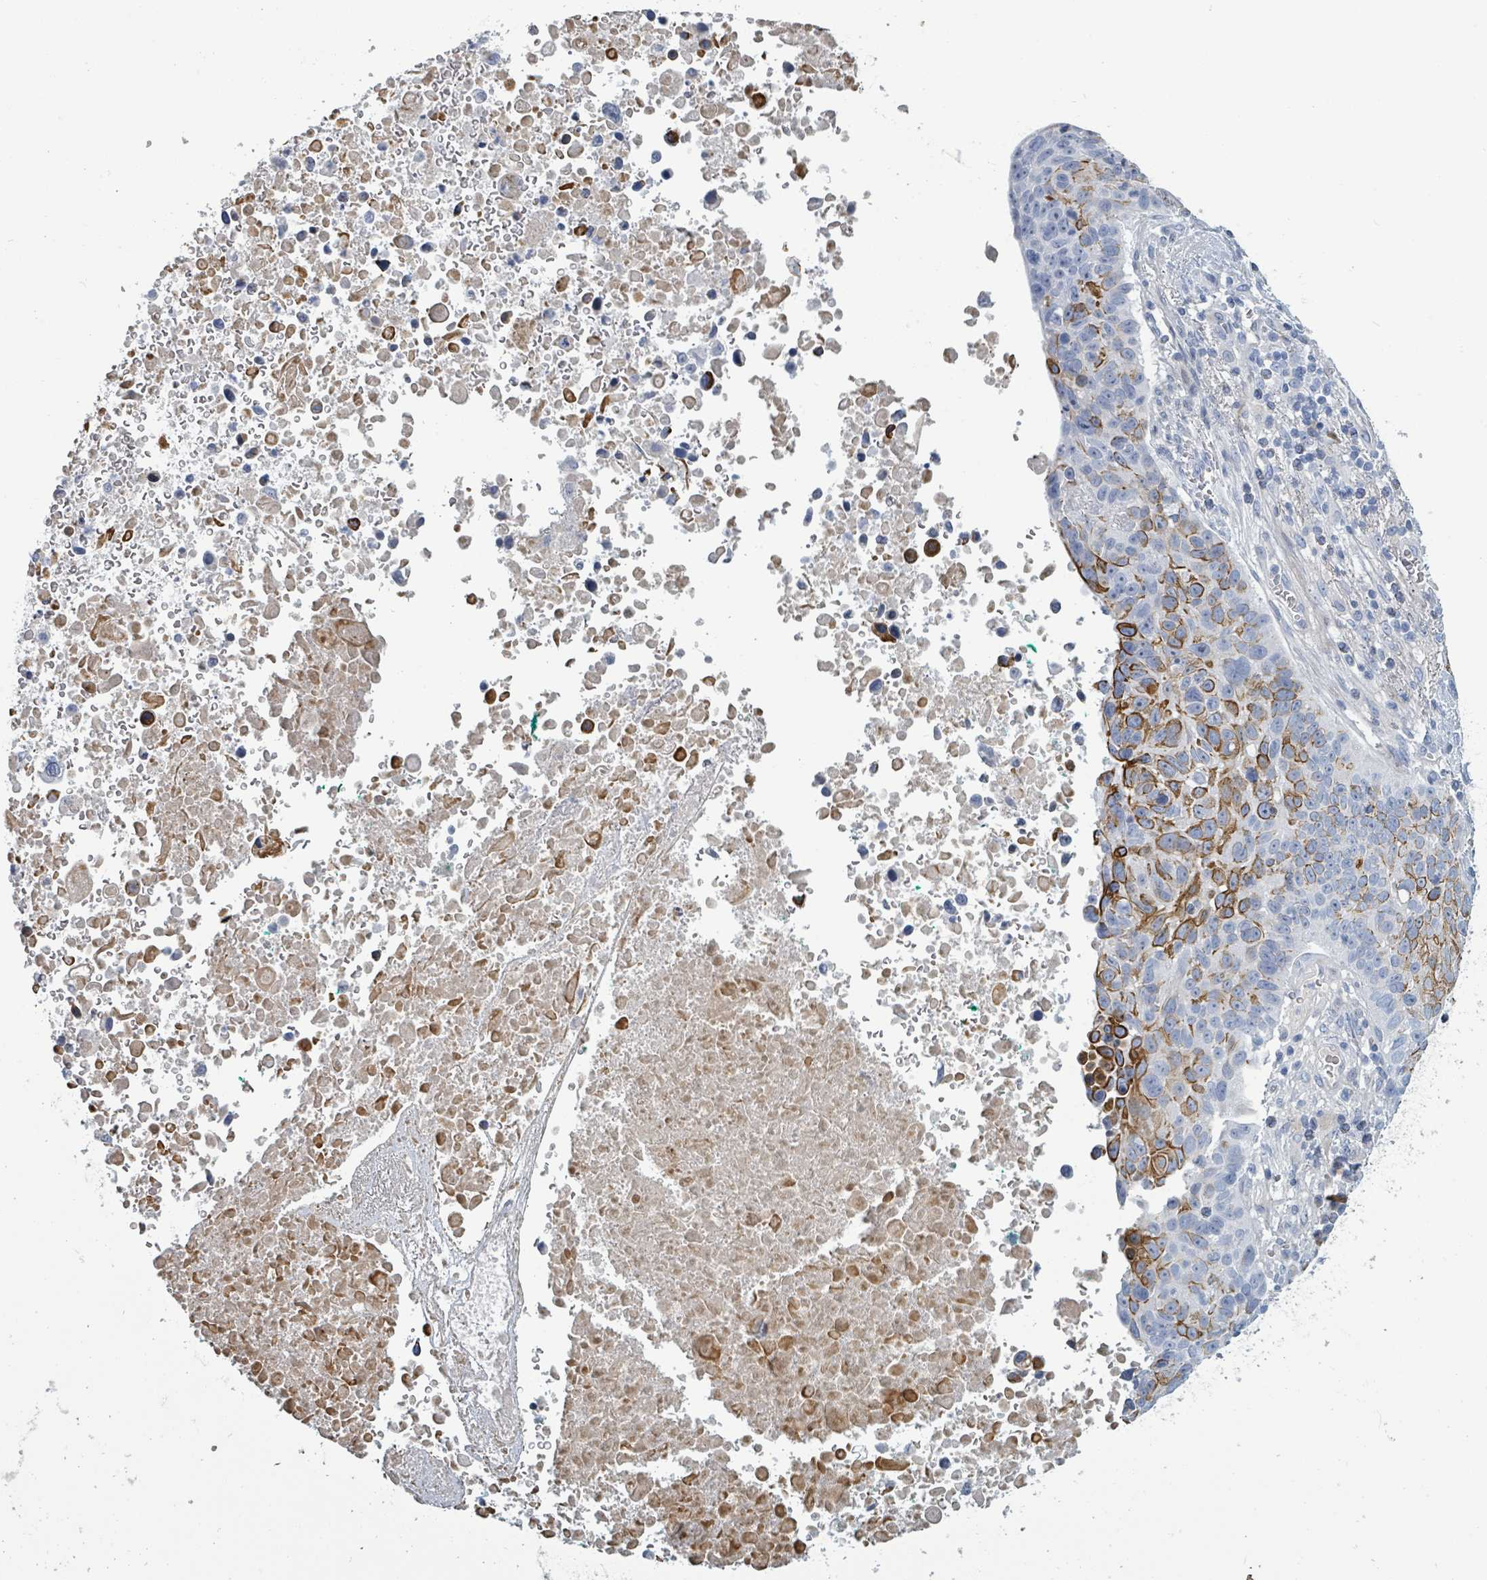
{"staining": {"intensity": "strong", "quantity": "<25%", "location": "cytoplasmic/membranous"}, "tissue": "lung cancer", "cell_type": "Tumor cells", "image_type": "cancer", "snomed": [{"axis": "morphology", "description": "Squamous cell carcinoma, NOS"}, {"axis": "topography", "description": "Lung"}], "caption": "An IHC histopathology image of neoplastic tissue is shown. Protein staining in brown highlights strong cytoplasmic/membranous positivity in lung cancer within tumor cells.", "gene": "RAB33B", "patient": {"sex": "male", "age": 66}}